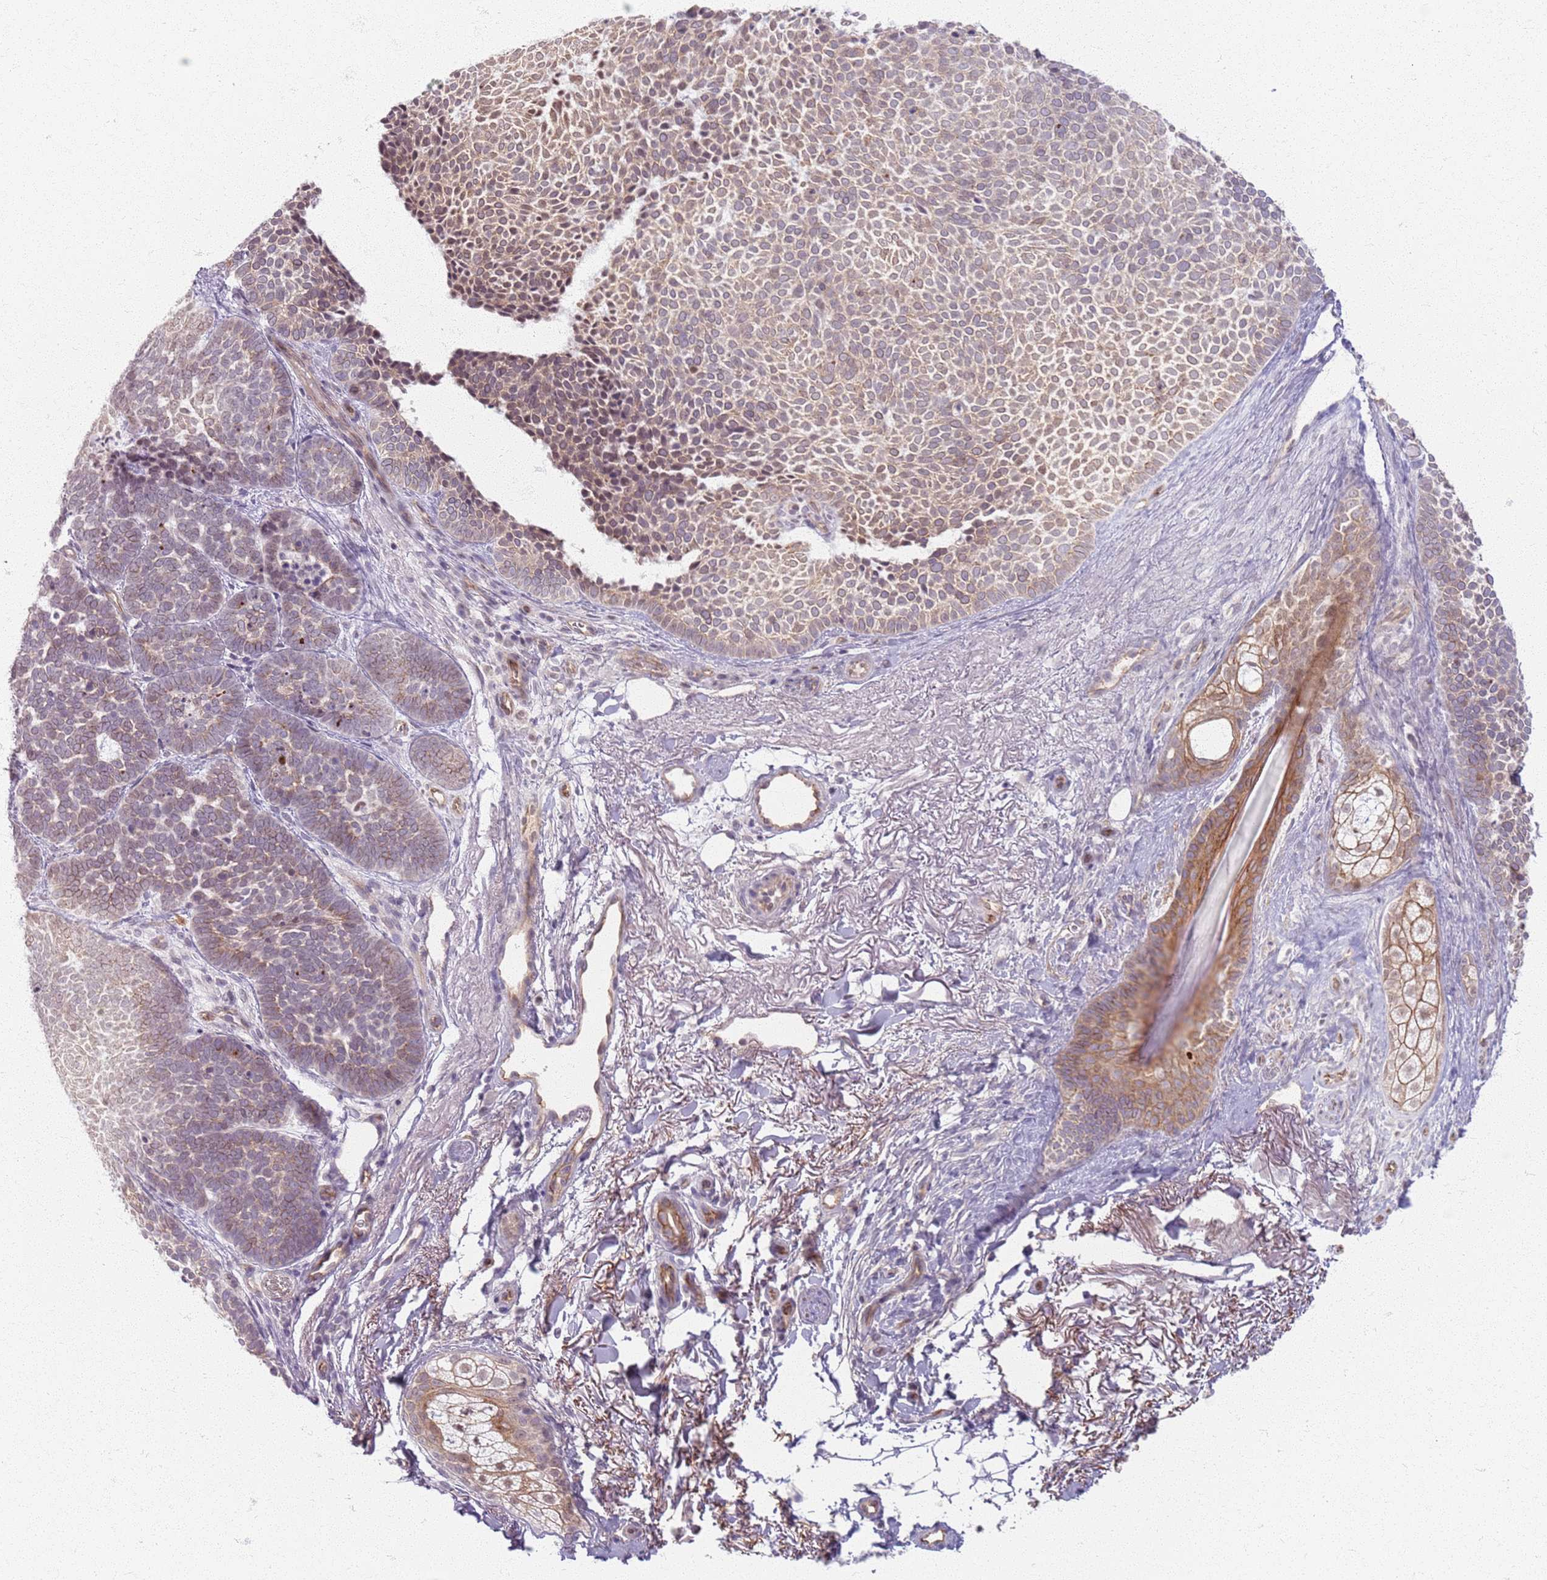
{"staining": {"intensity": "weak", "quantity": "25%-75%", "location": "cytoplasmic/membranous"}, "tissue": "skin cancer", "cell_type": "Tumor cells", "image_type": "cancer", "snomed": [{"axis": "morphology", "description": "Basal cell carcinoma"}, {"axis": "topography", "description": "Skin"}], "caption": "This image shows immunohistochemistry staining of human skin basal cell carcinoma, with low weak cytoplasmic/membranous staining in about 25%-75% of tumor cells.", "gene": "KCNA5", "patient": {"sex": "female", "age": 77}}